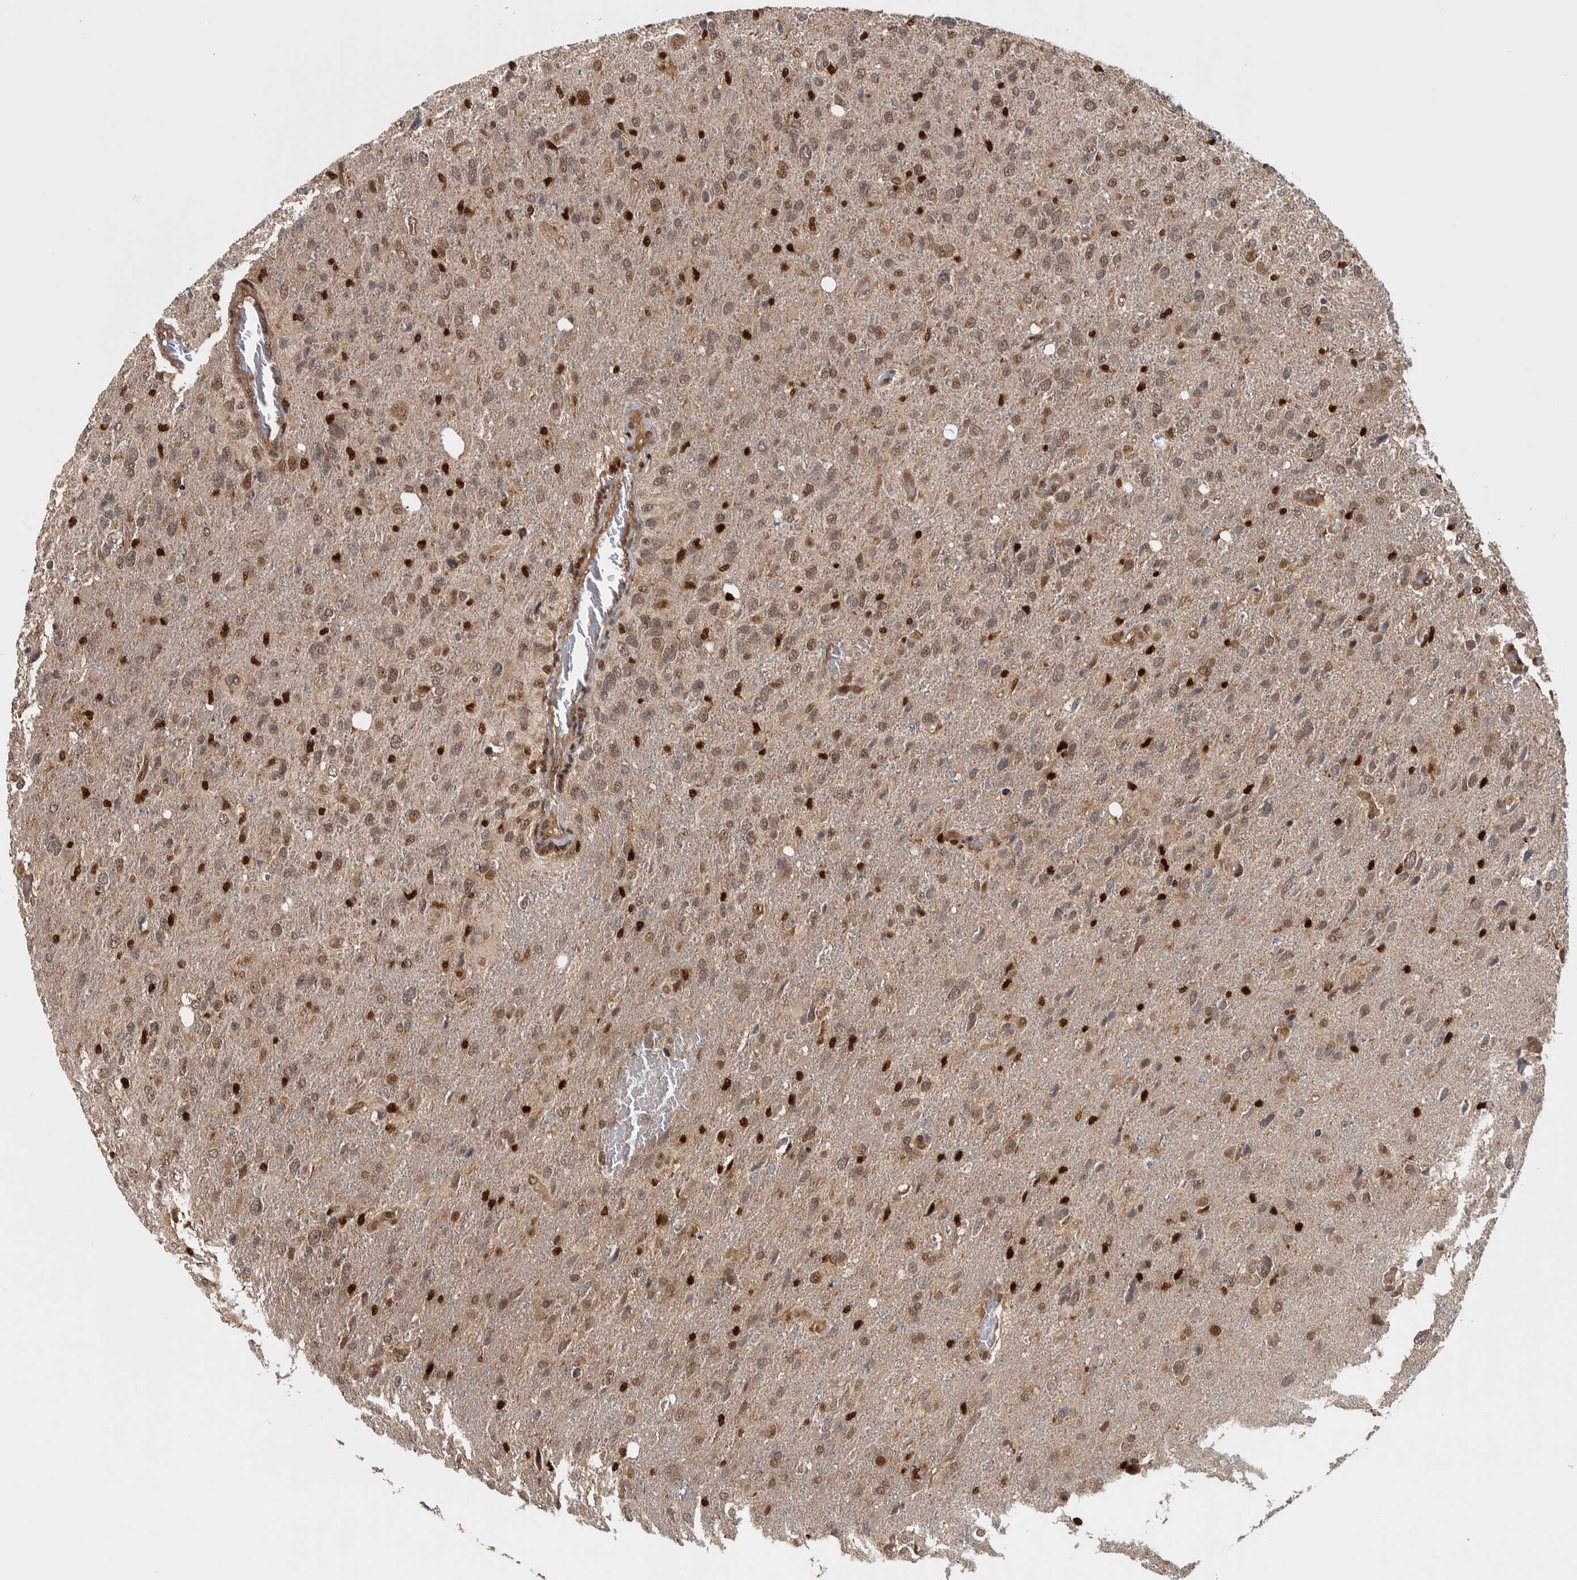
{"staining": {"intensity": "moderate", "quantity": ">75%", "location": "nuclear"}, "tissue": "glioma", "cell_type": "Tumor cells", "image_type": "cancer", "snomed": [{"axis": "morphology", "description": "Glioma, malignant, High grade"}, {"axis": "topography", "description": "Brain"}], "caption": "Malignant glioma (high-grade) was stained to show a protein in brown. There is medium levels of moderate nuclear positivity in about >75% of tumor cells. (Brightfield microscopy of DAB IHC at high magnification).", "gene": "RPS6KA4", "patient": {"sex": "female", "age": 58}}